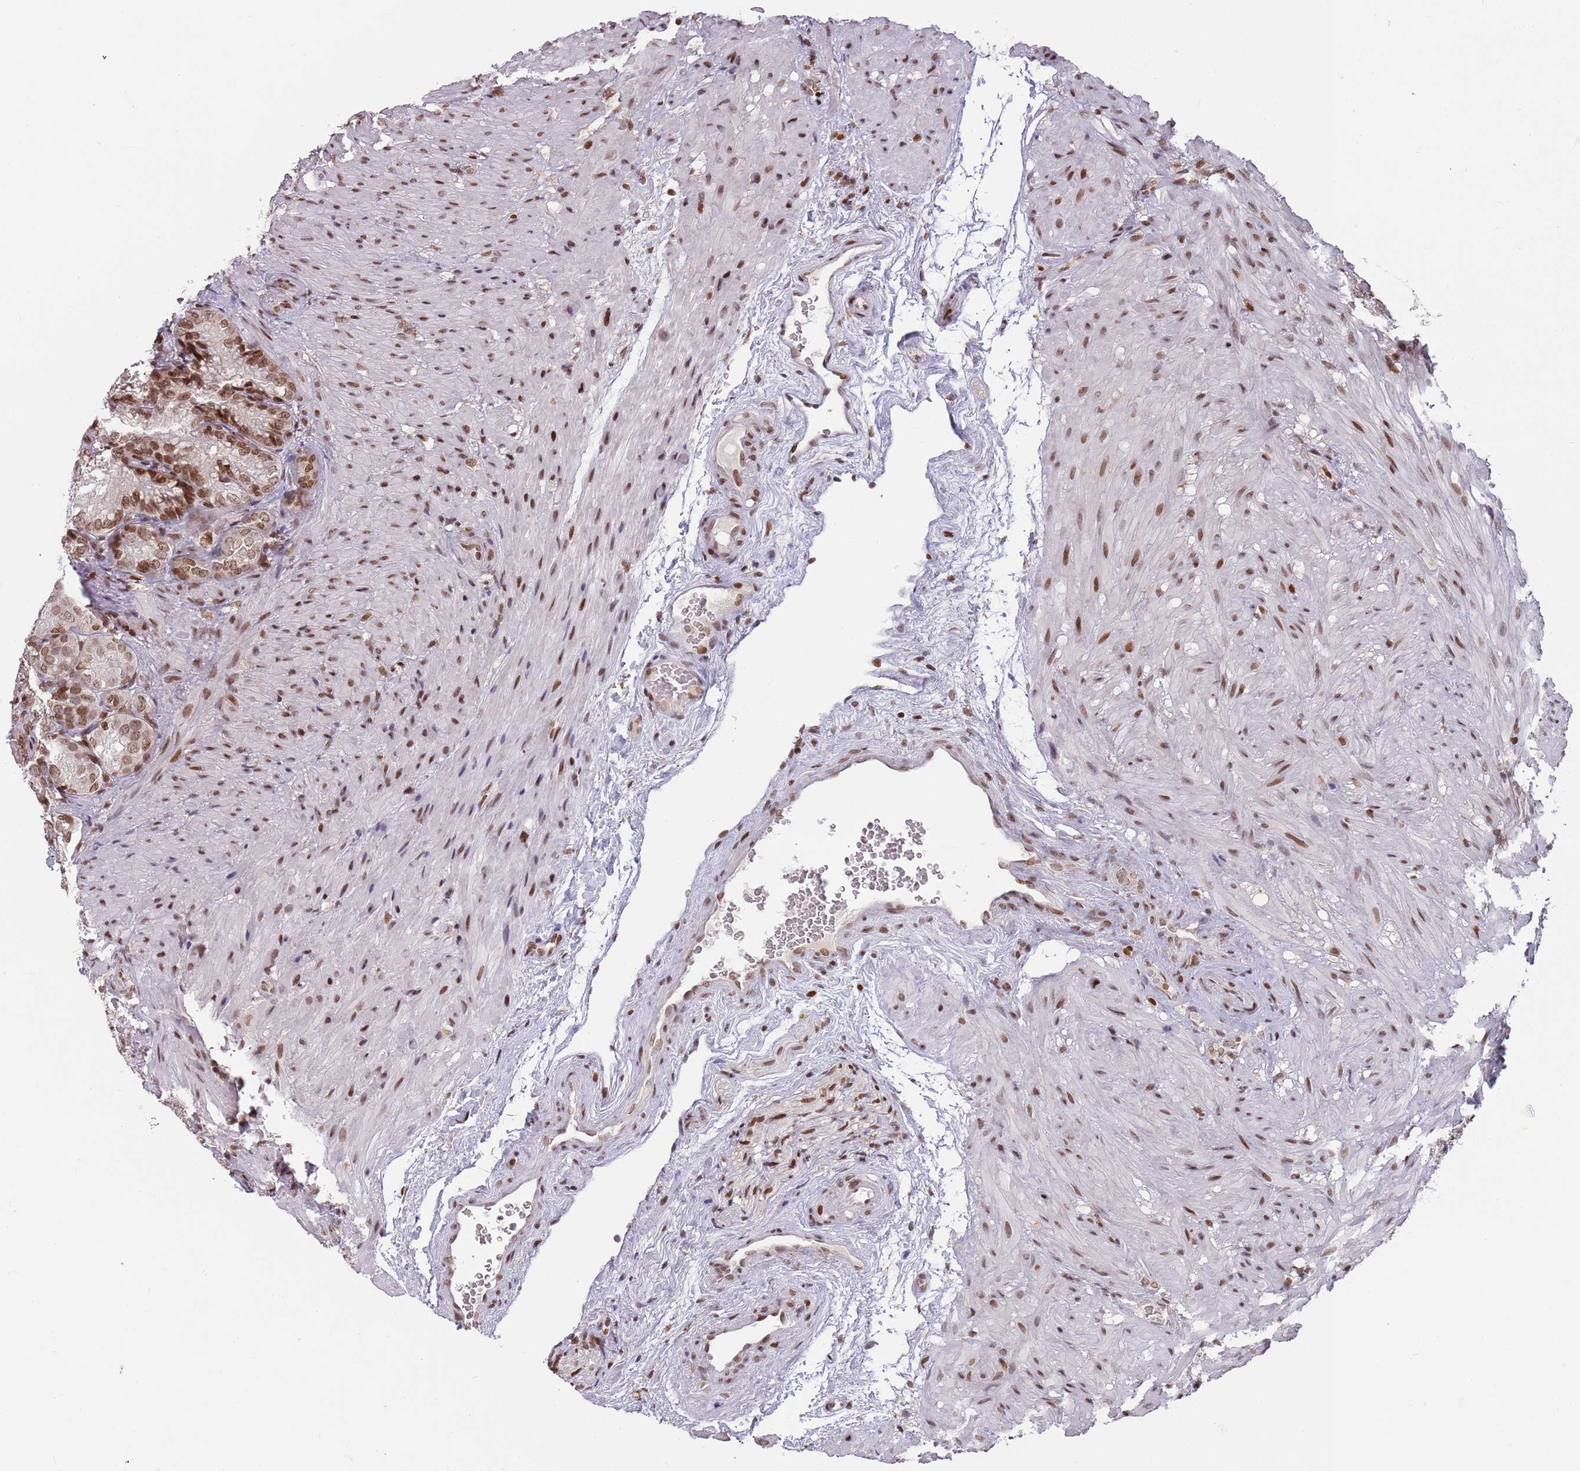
{"staining": {"intensity": "moderate", "quantity": ">75%", "location": "nuclear"}, "tissue": "seminal vesicle", "cell_type": "Glandular cells", "image_type": "normal", "snomed": [{"axis": "morphology", "description": "Normal tissue, NOS"}, {"axis": "topography", "description": "Seminal veicle"}], "caption": "IHC (DAB (3,3'-diaminobenzidine)) staining of normal seminal vesicle demonstrates moderate nuclear protein staining in approximately >75% of glandular cells.", "gene": "SH3RF3", "patient": {"sex": "male", "age": 58}}